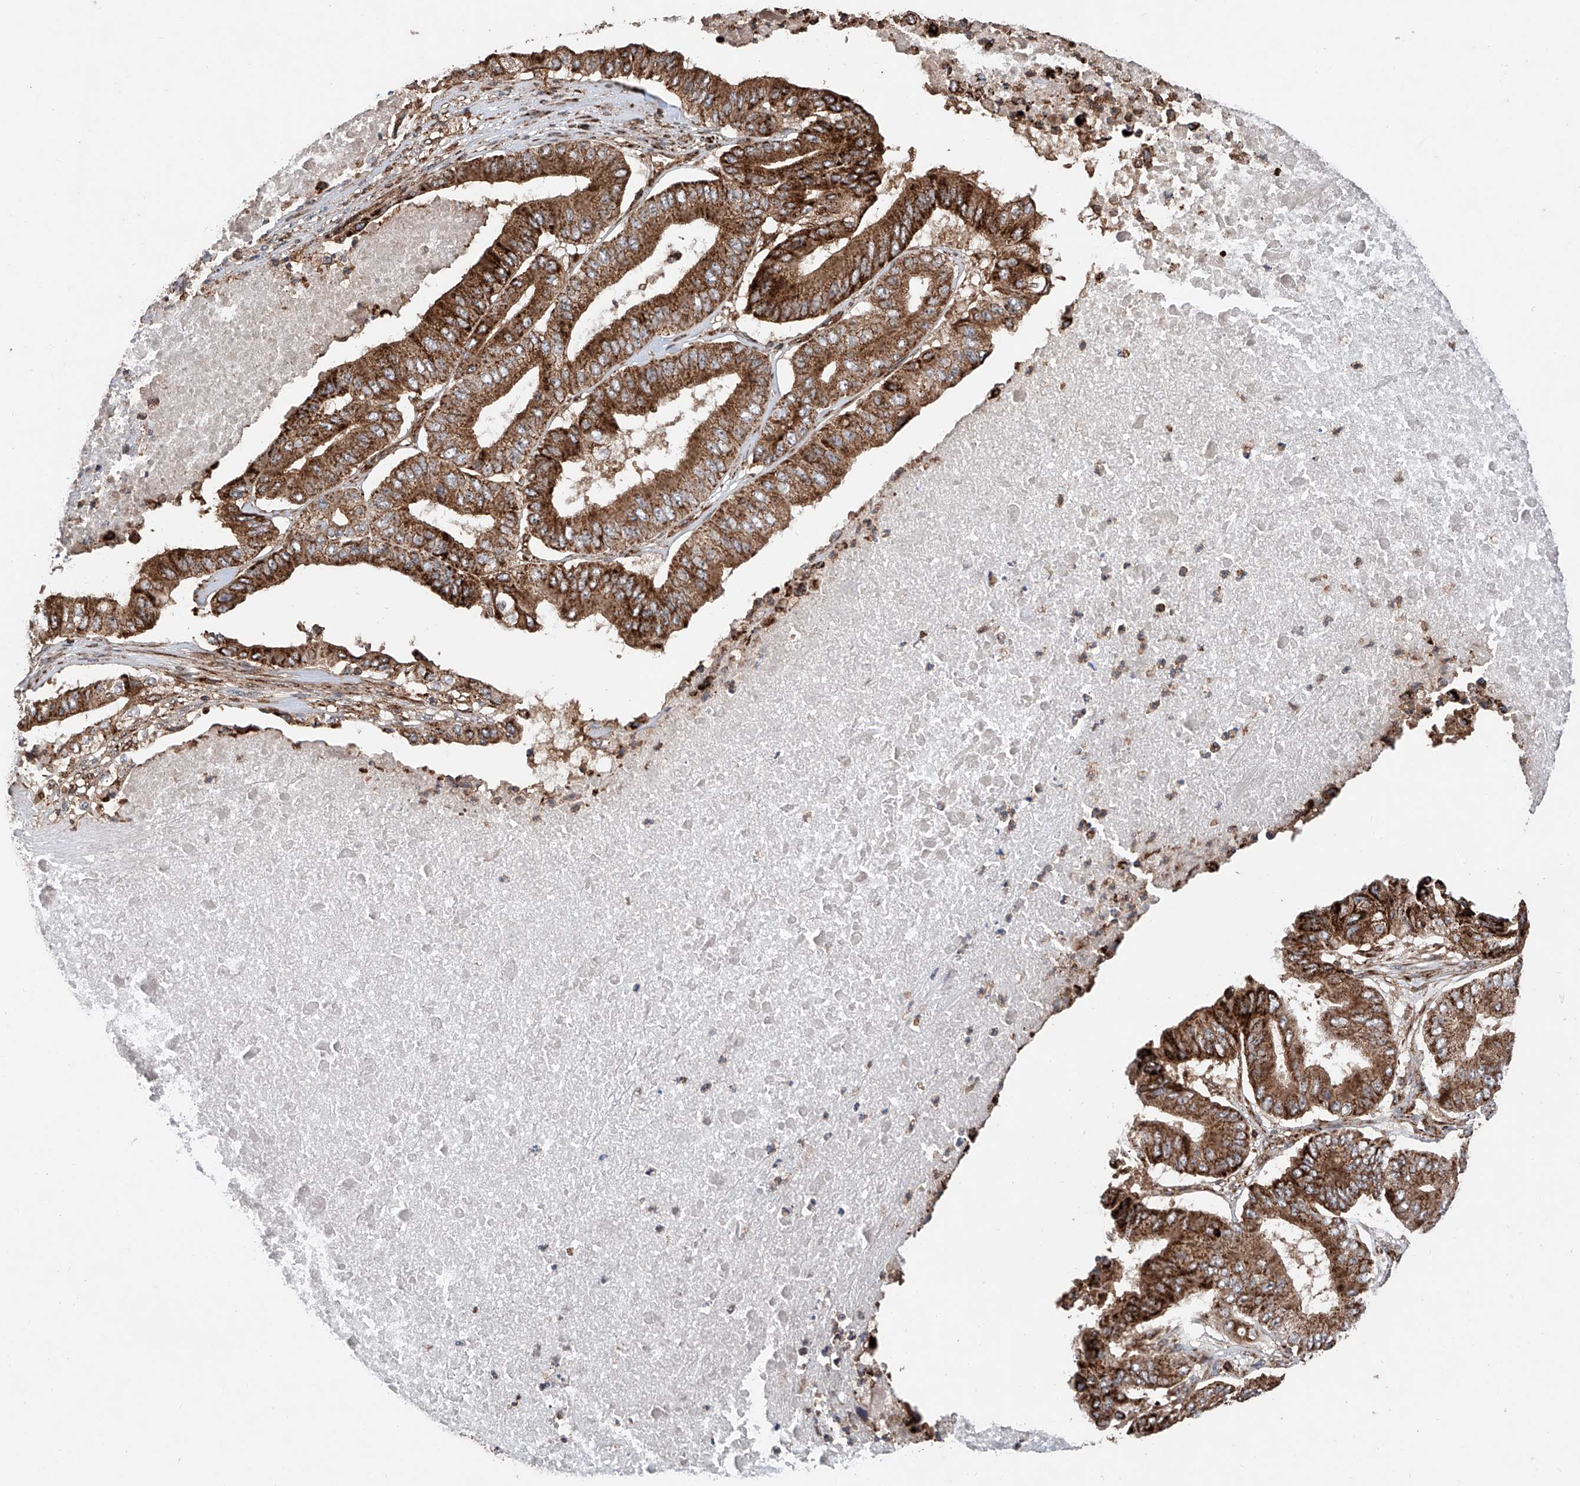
{"staining": {"intensity": "strong", "quantity": ">75%", "location": "cytoplasmic/membranous"}, "tissue": "pancreatic cancer", "cell_type": "Tumor cells", "image_type": "cancer", "snomed": [{"axis": "morphology", "description": "Adenocarcinoma, NOS"}, {"axis": "topography", "description": "Pancreas"}], "caption": "An immunohistochemistry (IHC) micrograph of neoplastic tissue is shown. Protein staining in brown shows strong cytoplasmic/membranous positivity in pancreatic adenocarcinoma within tumor cells.", "gene": "PISD", "patient": {"sex": "female", "age": 77}}